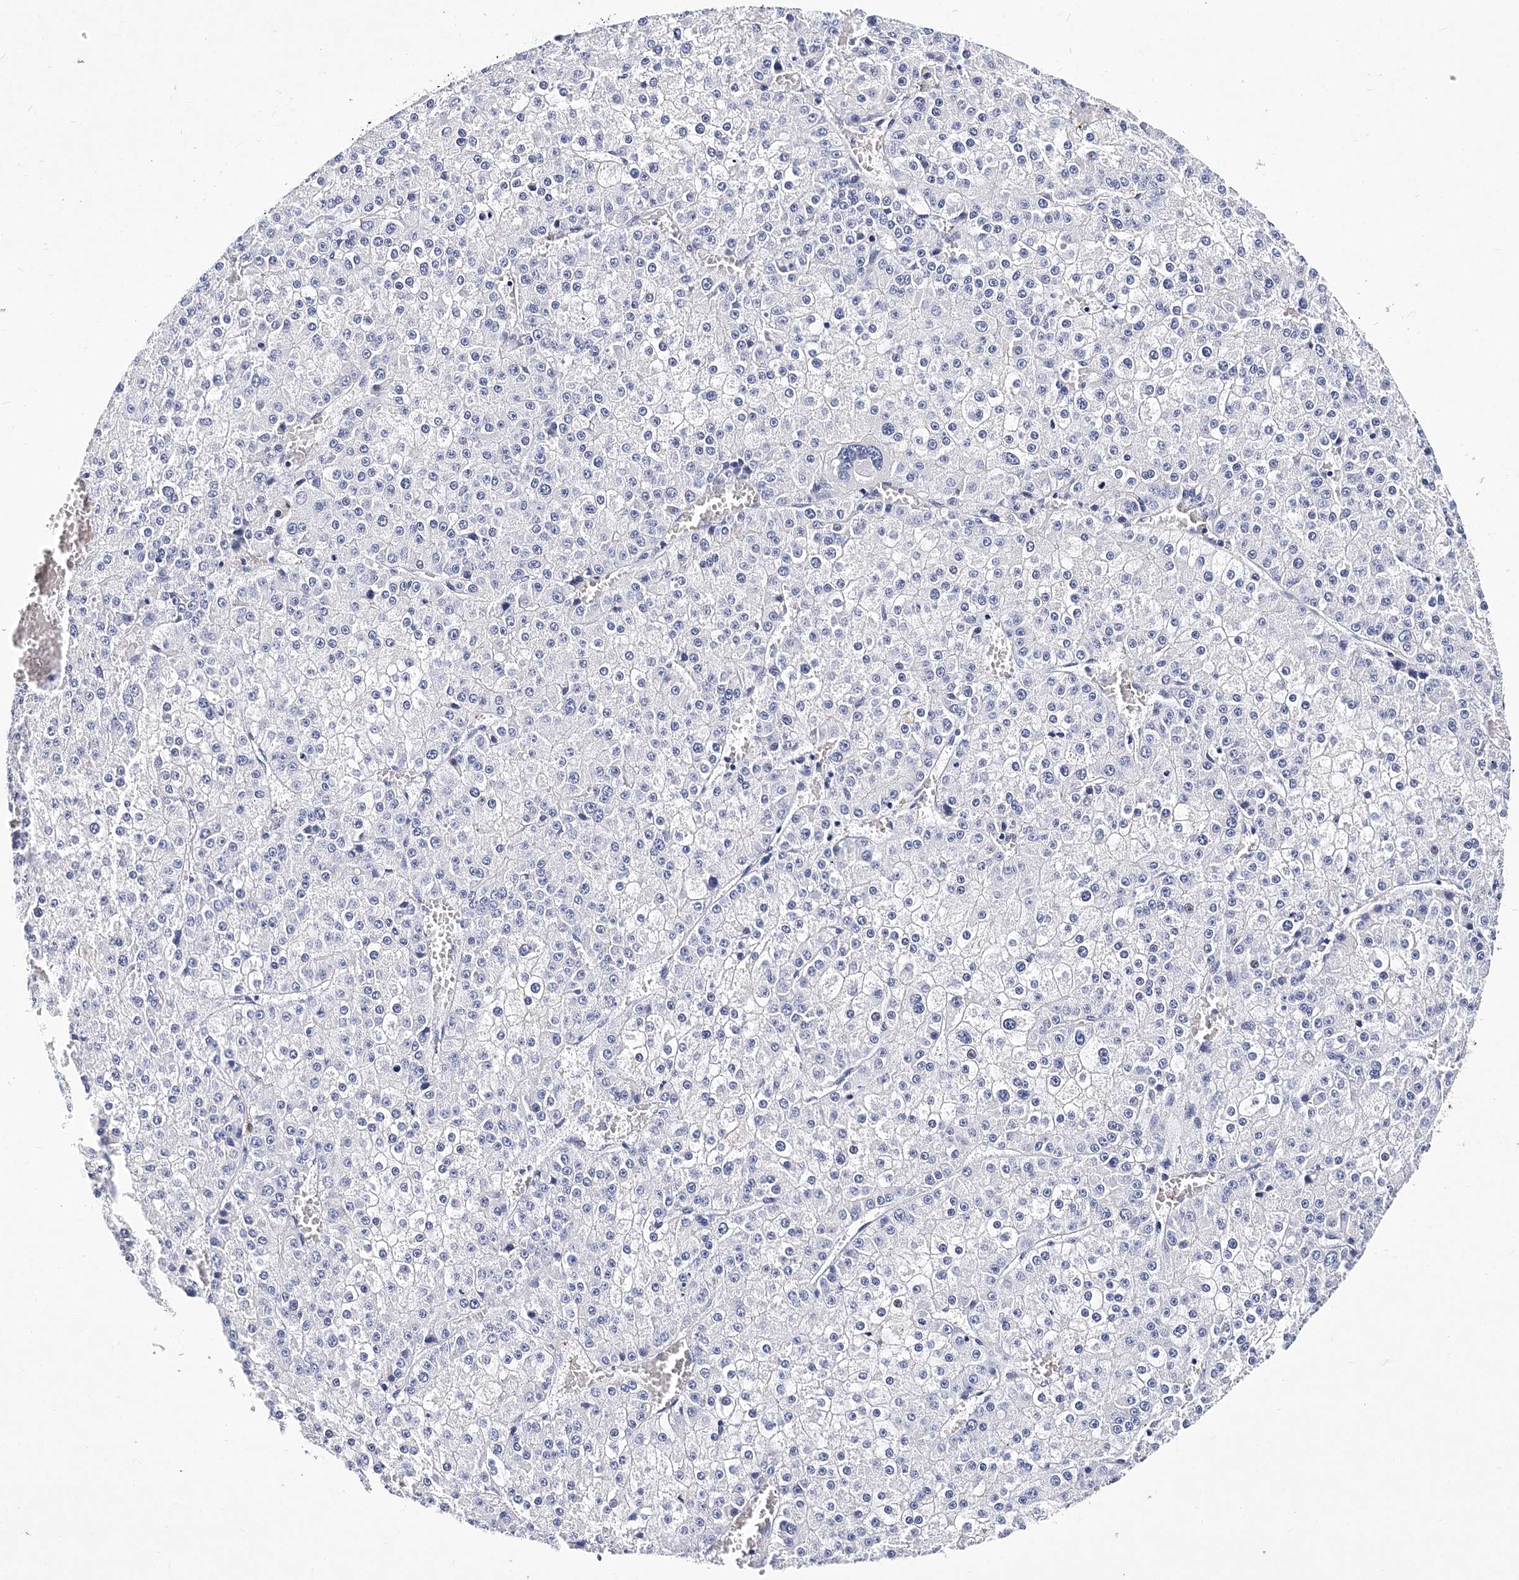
{"staining": {"intensity": "negative", "quantity": "none", "location": "none"}, "tissue": "liver cancer", "cell_type": "Tumor cells", "image_type": "cancer", "snomed": [{"axis": "morphology", "description": "Carcinoma, Hepatocellular, NOS"}, {"axis": "topography", "description": "Liver"}], "caption": "There is no significant expression in tumor cells of hepatocellular carcinoma (liver).", "gene": "ITGA2B", "patient": {"sex": "female", "age": 73}}